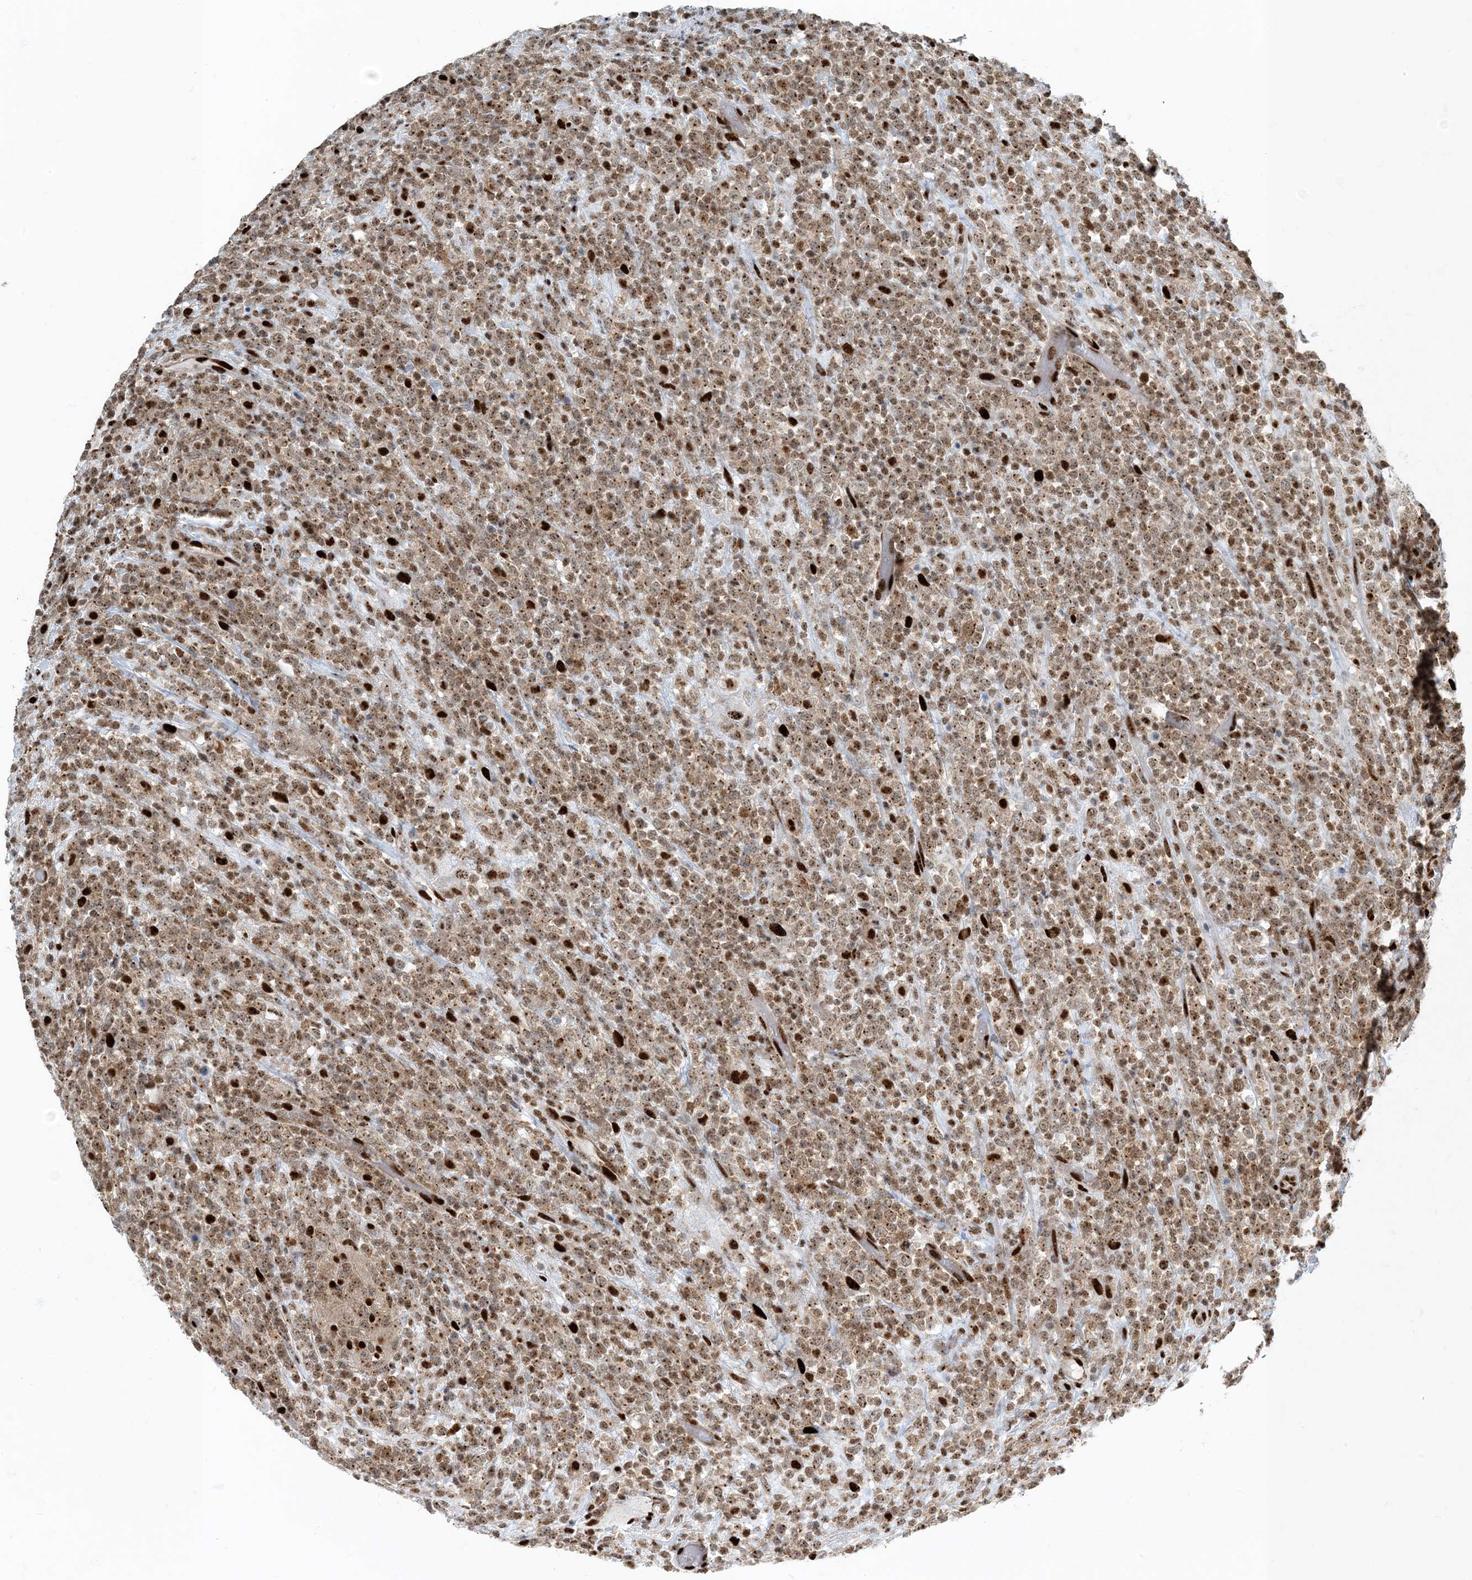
{"staining": {"intensity": "moderate", "quantity": ">75%", "location": "nuclear"}, "tissue": "lymphoma", "cell_type": "Tumor cells", "image_type": "cancer", "snomed": [{"axis": "morphology", "description": "Malignant lymphoma, non-Hodgkin's type, High grade"}, {"axis": "topography", "description": "Colon"}], "caption": "The image shows staining of high-grade malignant lymphoma, non-Hodgkin's type, revealing moderate nuclear protein expression (brown color) within tumor cells. Ihc stains the protein of interest in brown and the nuclei are stained blue.", "gene": "MBD1", "patient": {"sex": "female", "age": 53}}